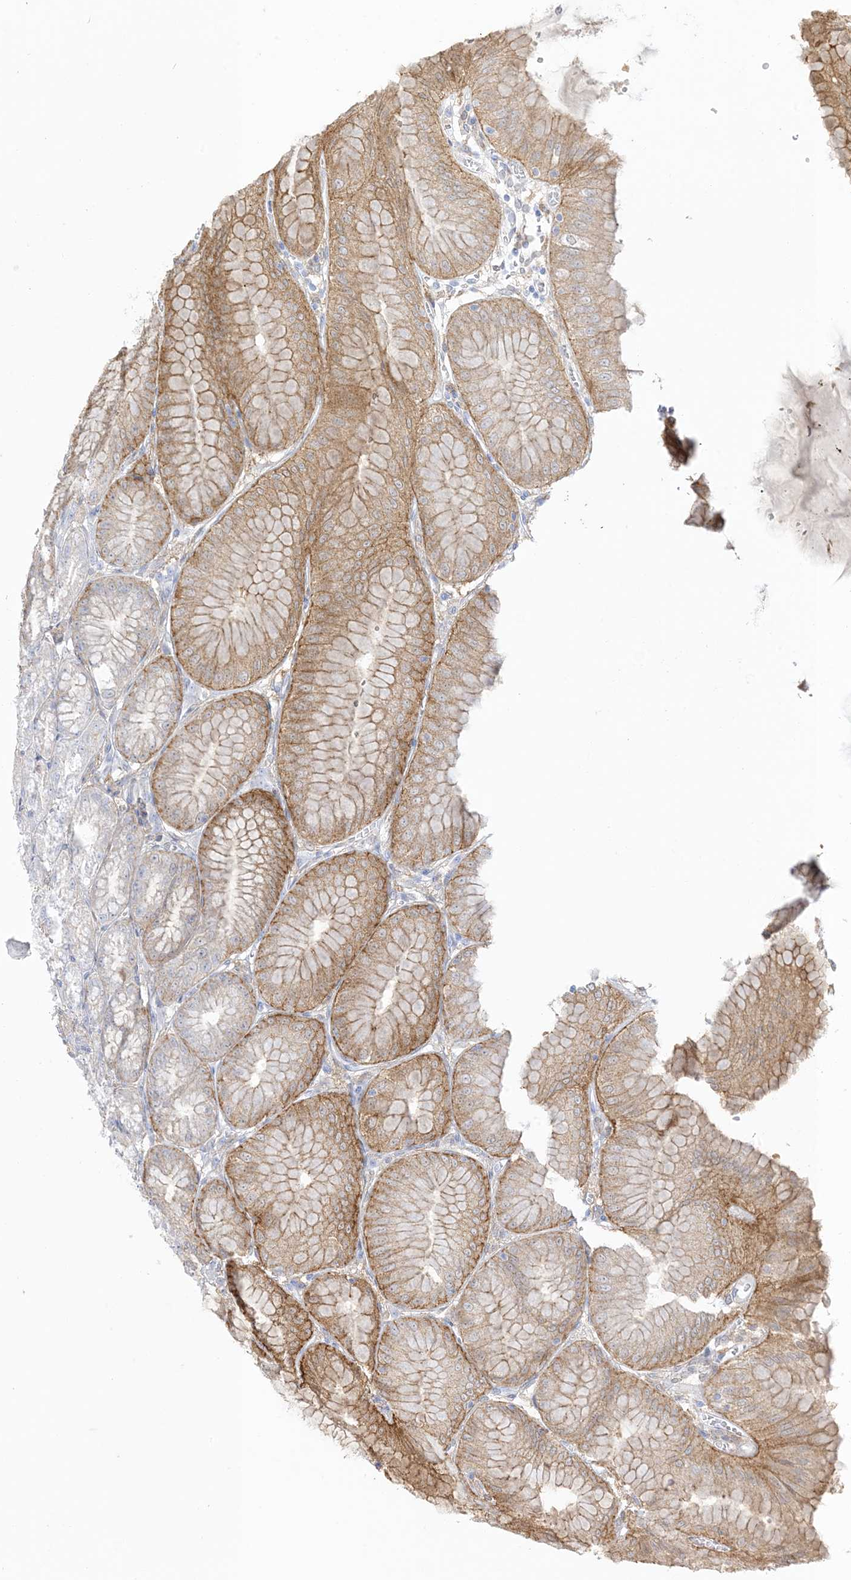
{"staining": {"intensity": "moderate", "quantity": "<25%", "location": "cytoplasmic/membranous"}, "tissue": "stomach", "cell_type": "Glandular cells", "image_type": "normal", "snomed": [{"axis": "morphology", "description": "Normal tissue, NOS"}, {"axis": "topography", "description": "Stomach, lower"}], "caption": "A histopathology image showing moderate cytoplasmic/membranous positivity in about <25% of glandular cells in unremarkable stomach, as visualized by brown immunohistochemical staining.", "gene": "GSN", "patient": {"sex": "male", "age": 71}}